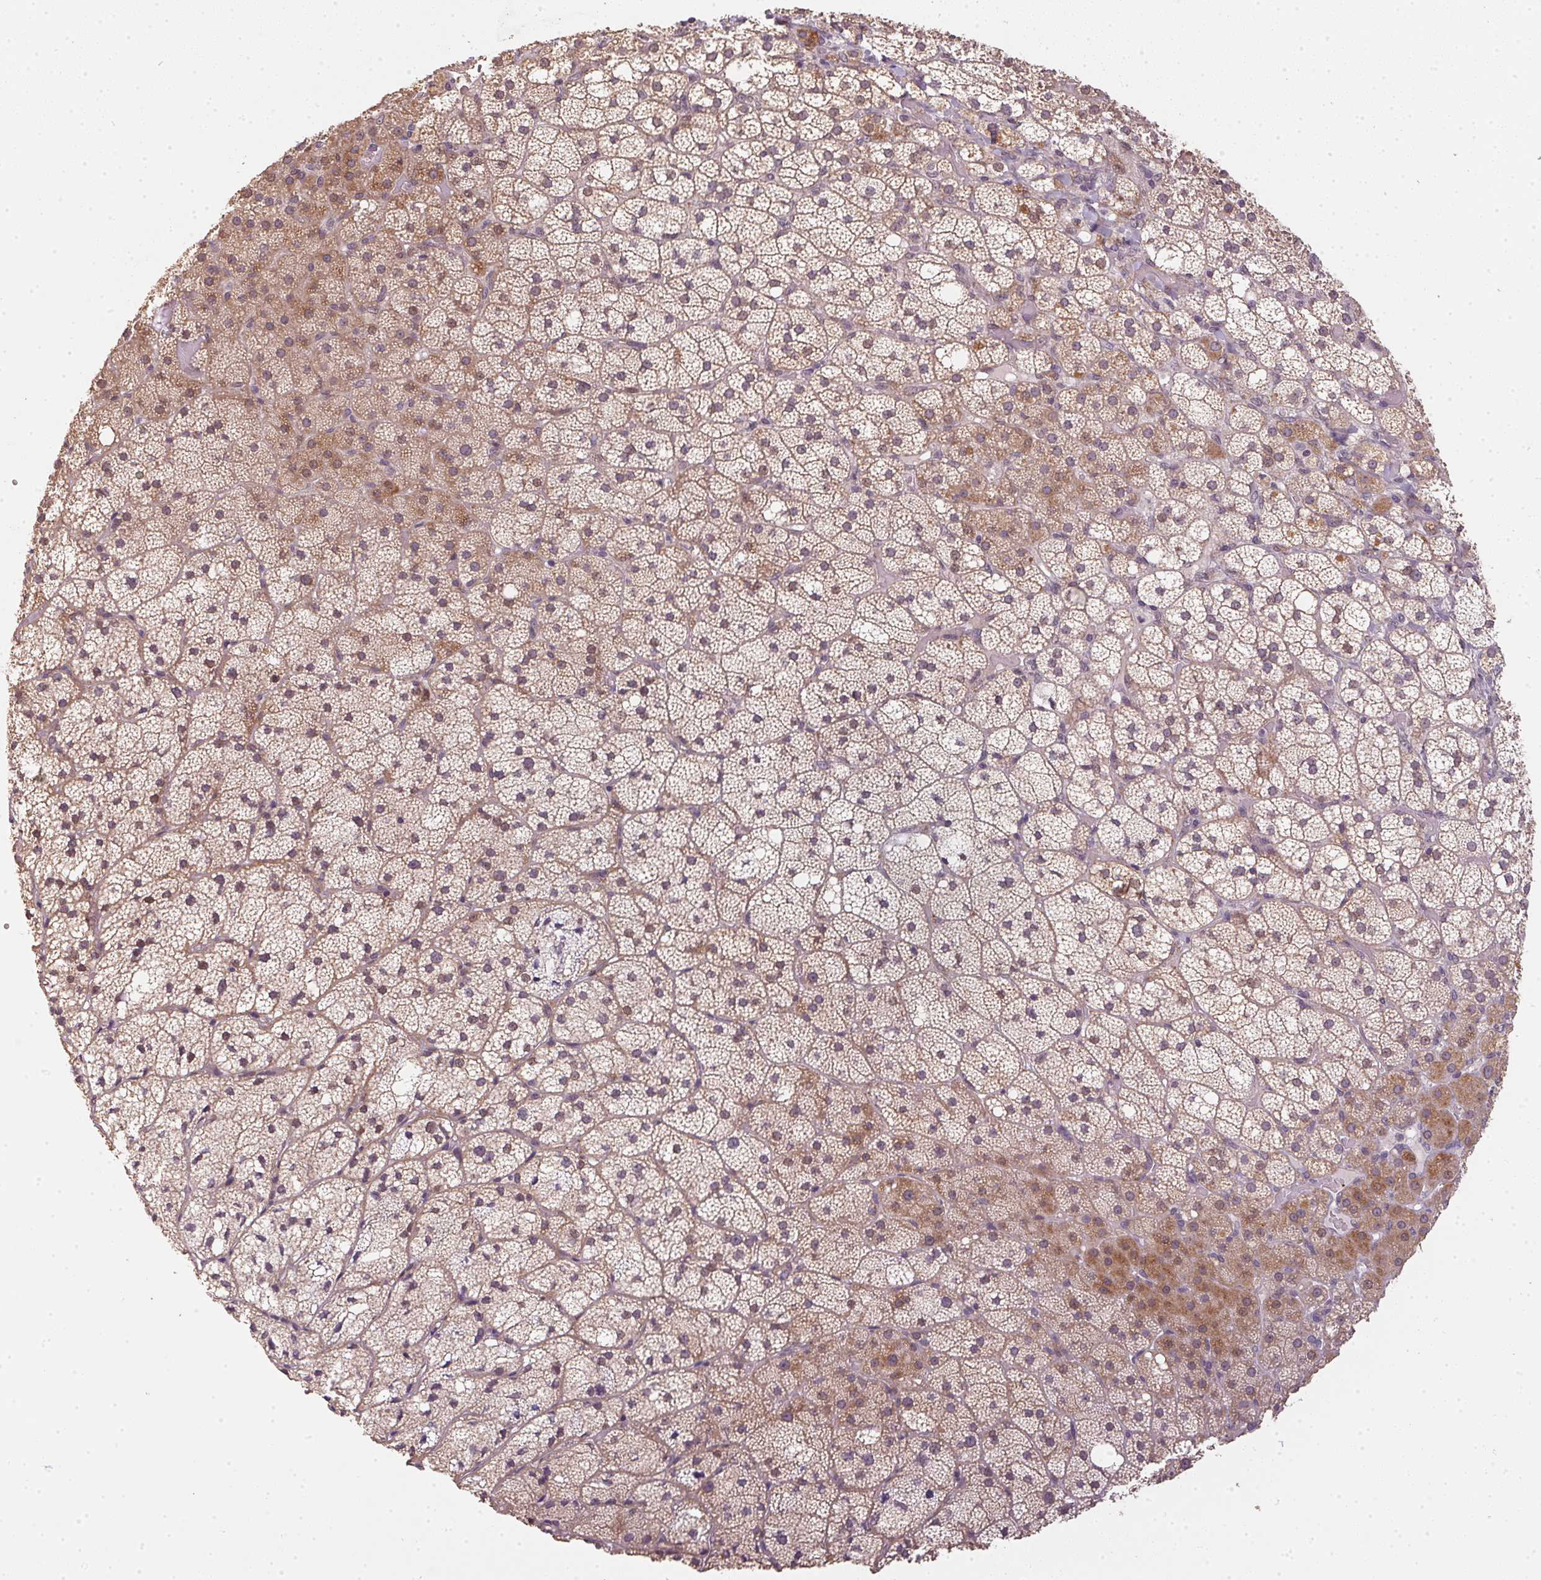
{"staining": {"intensity": "moderate", "quantity": "25%-75%", "location": "cytoplasmic/membranous"}, "tissue": "adrenal gland", "cell_type": "Glandular cells", "image_type": "normal", "snomed": [{"axis": "morphology", "description": "Normal tissue, NOS"}, {"axis": "topography", "description": "Adrenal gland"}], "caption": "Adrenal gland stained with immunohistochemistry exhibits moderate cytoplasmic/membranous expression in about 25%-75% of glandular cells.", "gene": "PPP4R4", "patient": {"sex": "male", "age": 53}}